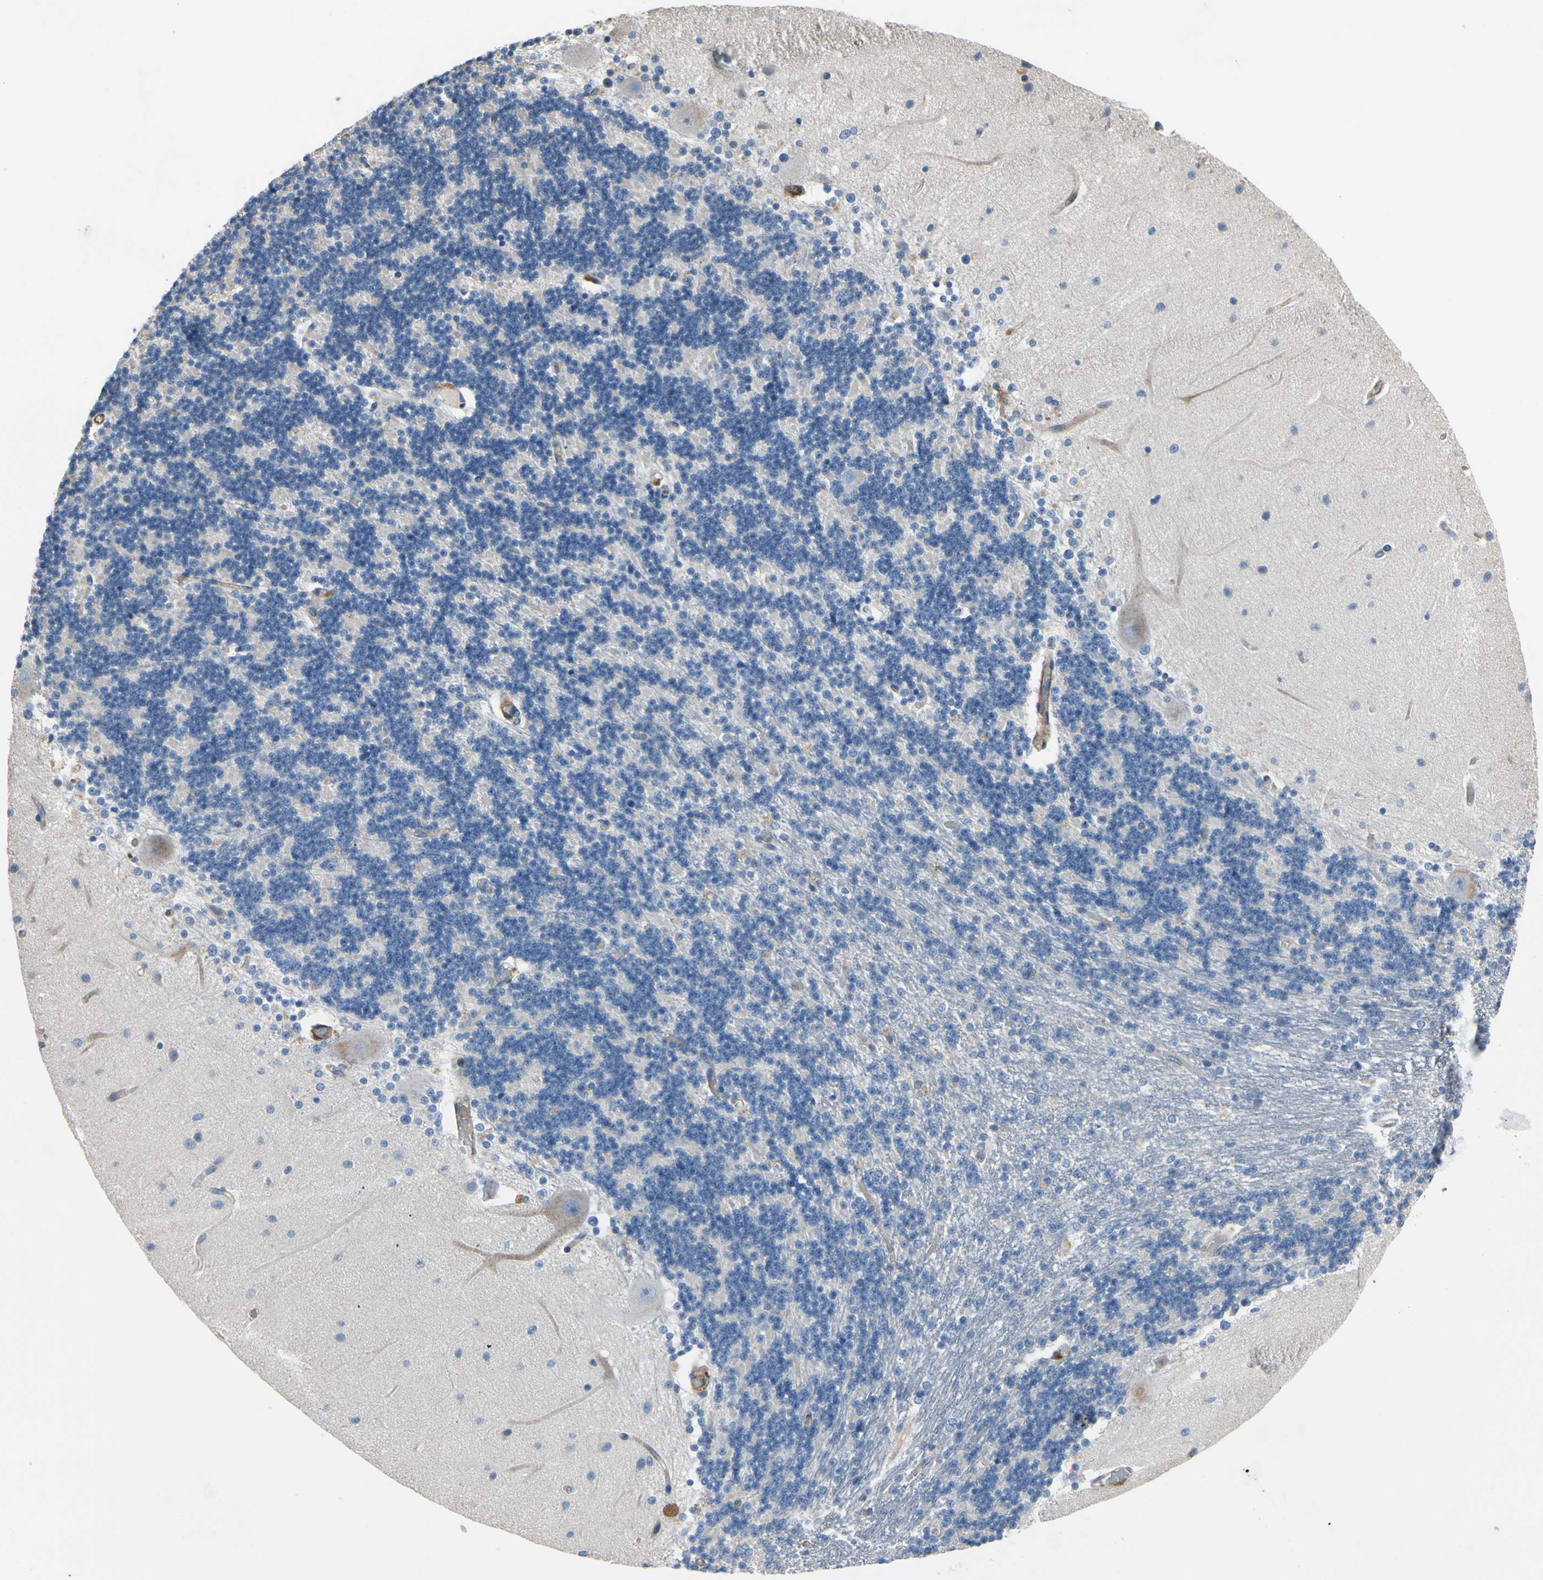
{"staining": {"intensity": "negative", "quantity": "none", "location": "none"}, "tissue": "cerebellum", "cell_type": "Cells in granular layer", "image_type": "normal", "snomed": [{"axis": "morphology", "description": "Normal tissue, NOS"}, {"axis": "topography", "description": "Cerebellum"}], "caption": "A micrograph of cerebellum stained for a protein exhibits no brown staining in cells in granular layer.", "gene": "TPM1", "patient": {"sex": "female", "age": 54}}